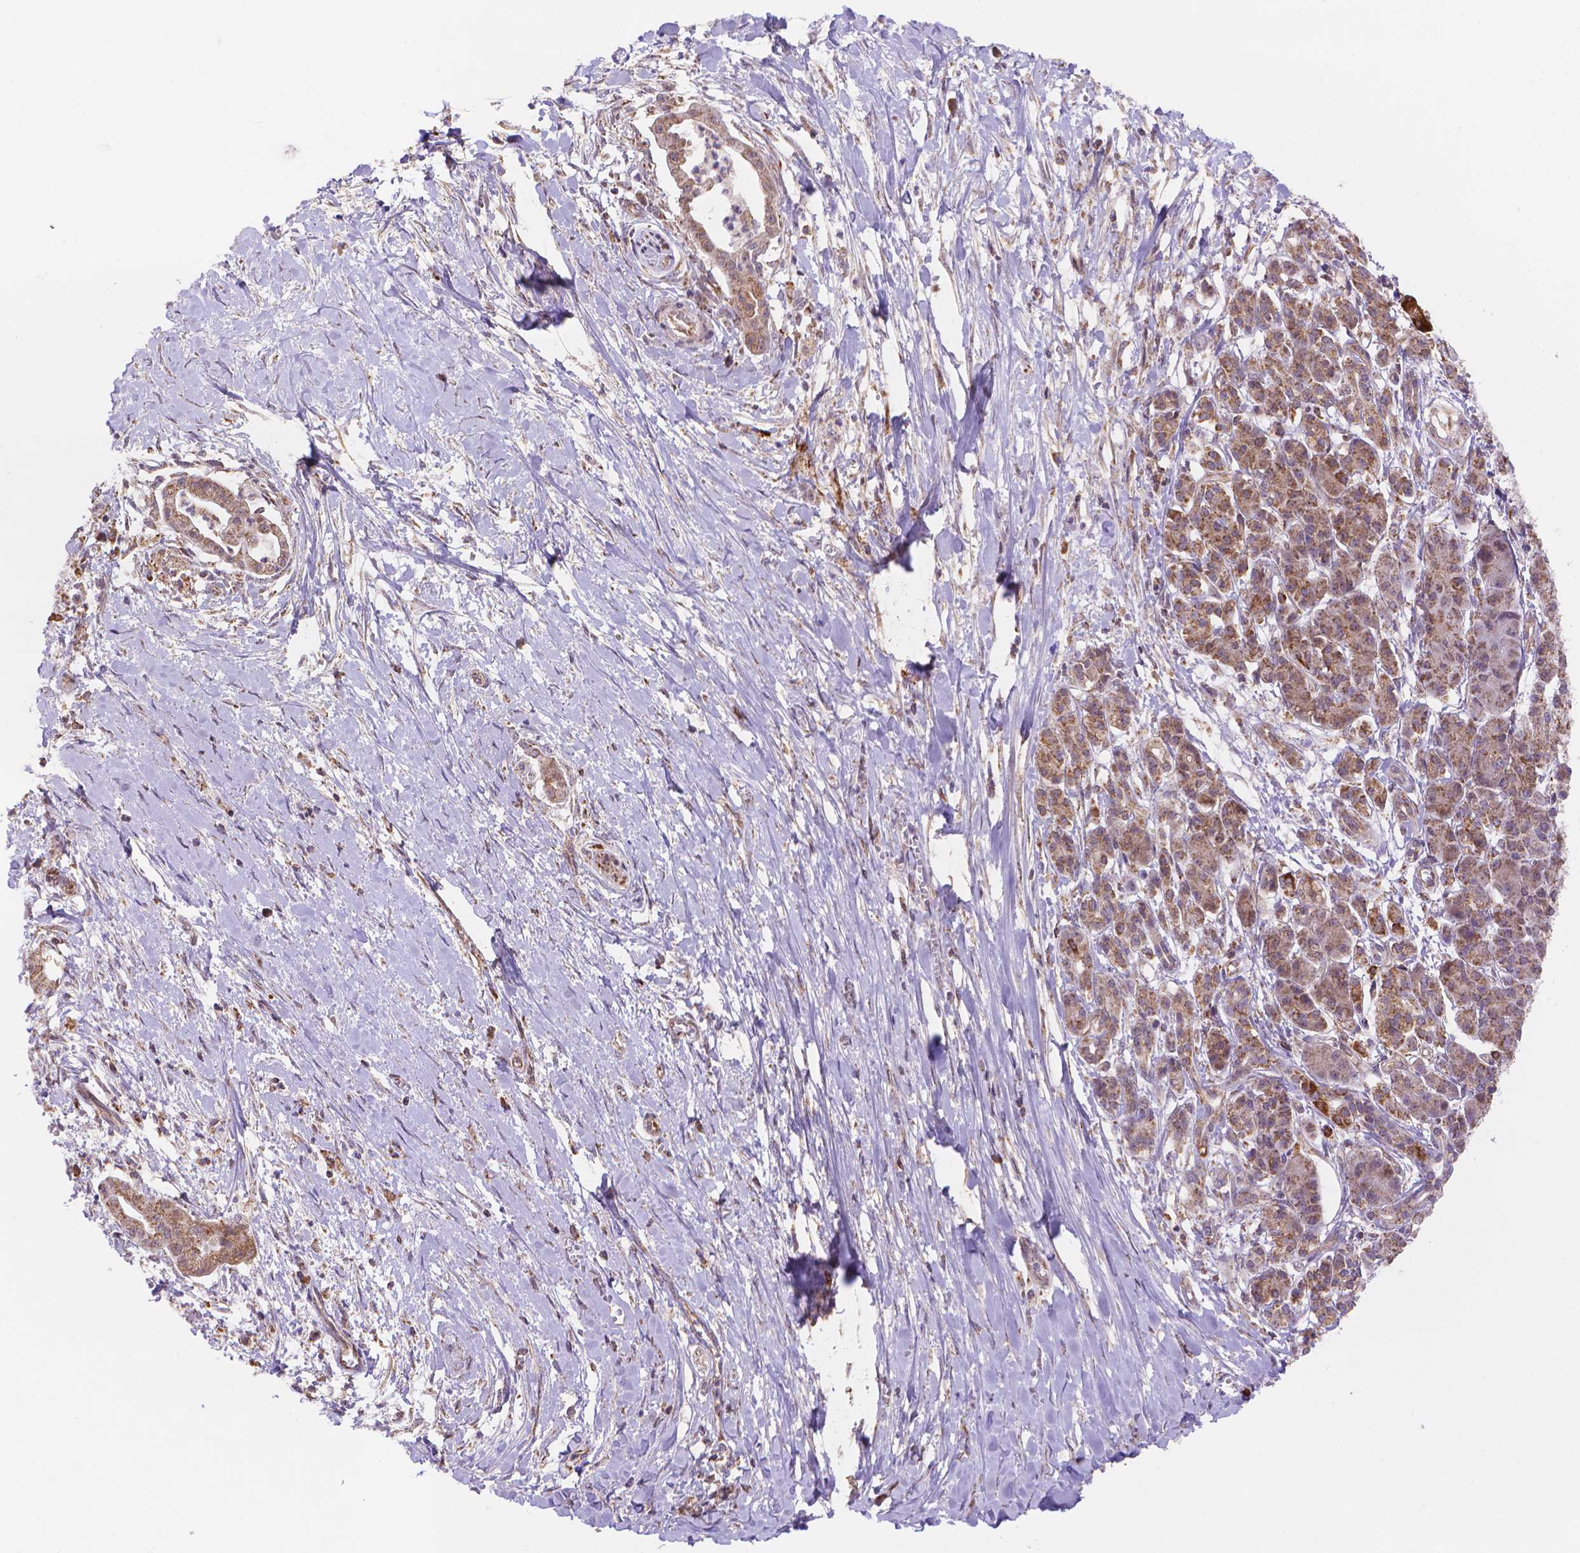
{"staining": {"intensity": "moderate", "quantity": ">75%", "location": "cytoplasmic/membranous"}, "tissue": "pancreatic cancer", "cell_type": "Tumor cells", "image_type": "cancer", "snomed": [{"axis": "morphology", "description": "Normal tissue, NOS"}, {"axis": "morphology", "description": "Adenocarcinoma, NOS"}, {"axis": "topography", "description": "Lymph node"}, {"axis": "topography", "description": "Pancreas"}], "caption": "Pancreatic adenocarcinoma stained with immunohistochemistry (IHC) shows moderate cytoplasmic/membranous expression in about >75% of tumor cells.", "gene": "CYYR1", "patient": {"sex": "female", "age": 58}}